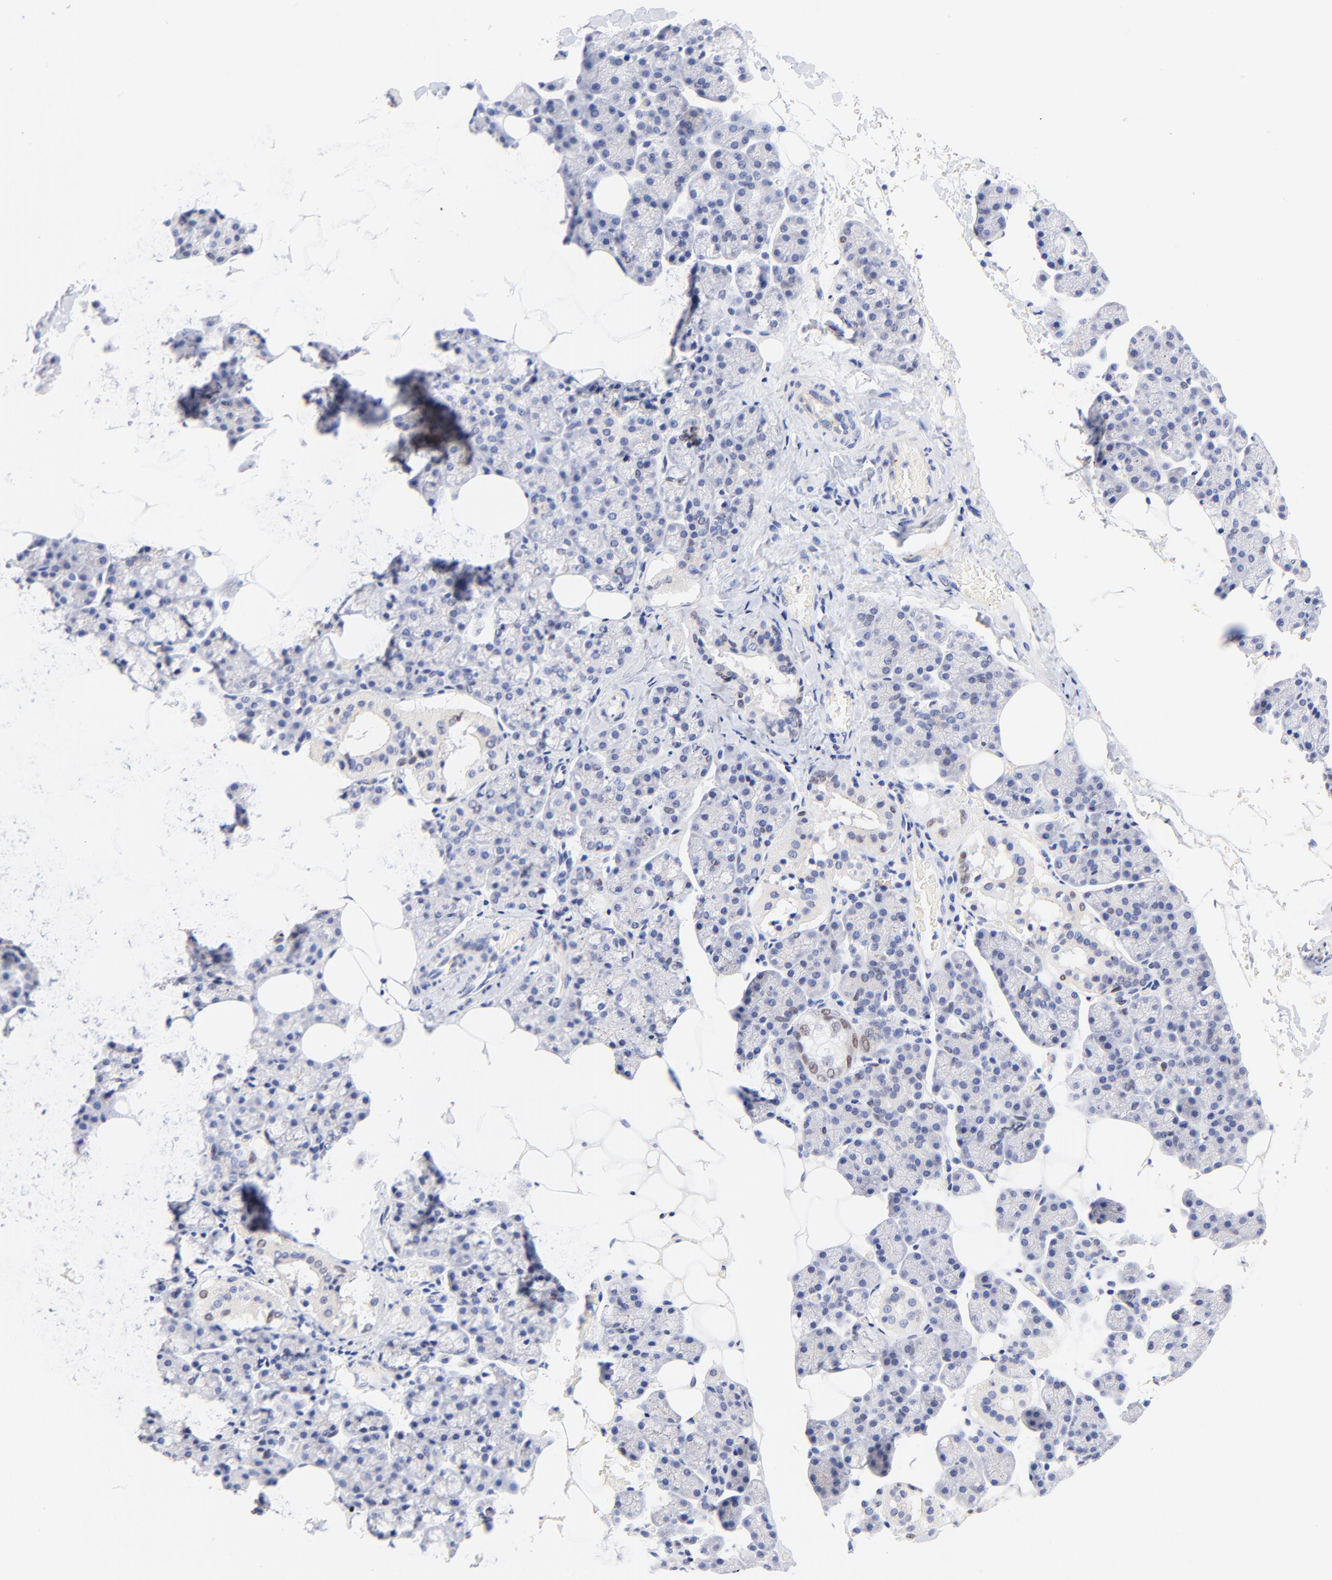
{"staining": {"intensity": "negative", "quantity": "none", "location": "none"}, "tissue": "salivary gland", "cell_type": "Glandular cells", "image_type": "normal", "snomed": [{"axis": "morphology", "description": "Normal tissue, NOS"}, {"axis": "topography", "description": "Lymph node"}, {"axis": "topography", "description": "Salivary gland"}], "caption": "Protein analysis of benign salivary gland reveals no significant positivity in glandular cells.", "gene": "FAM117B", "patient": {"sex": "male", "age": 8}}